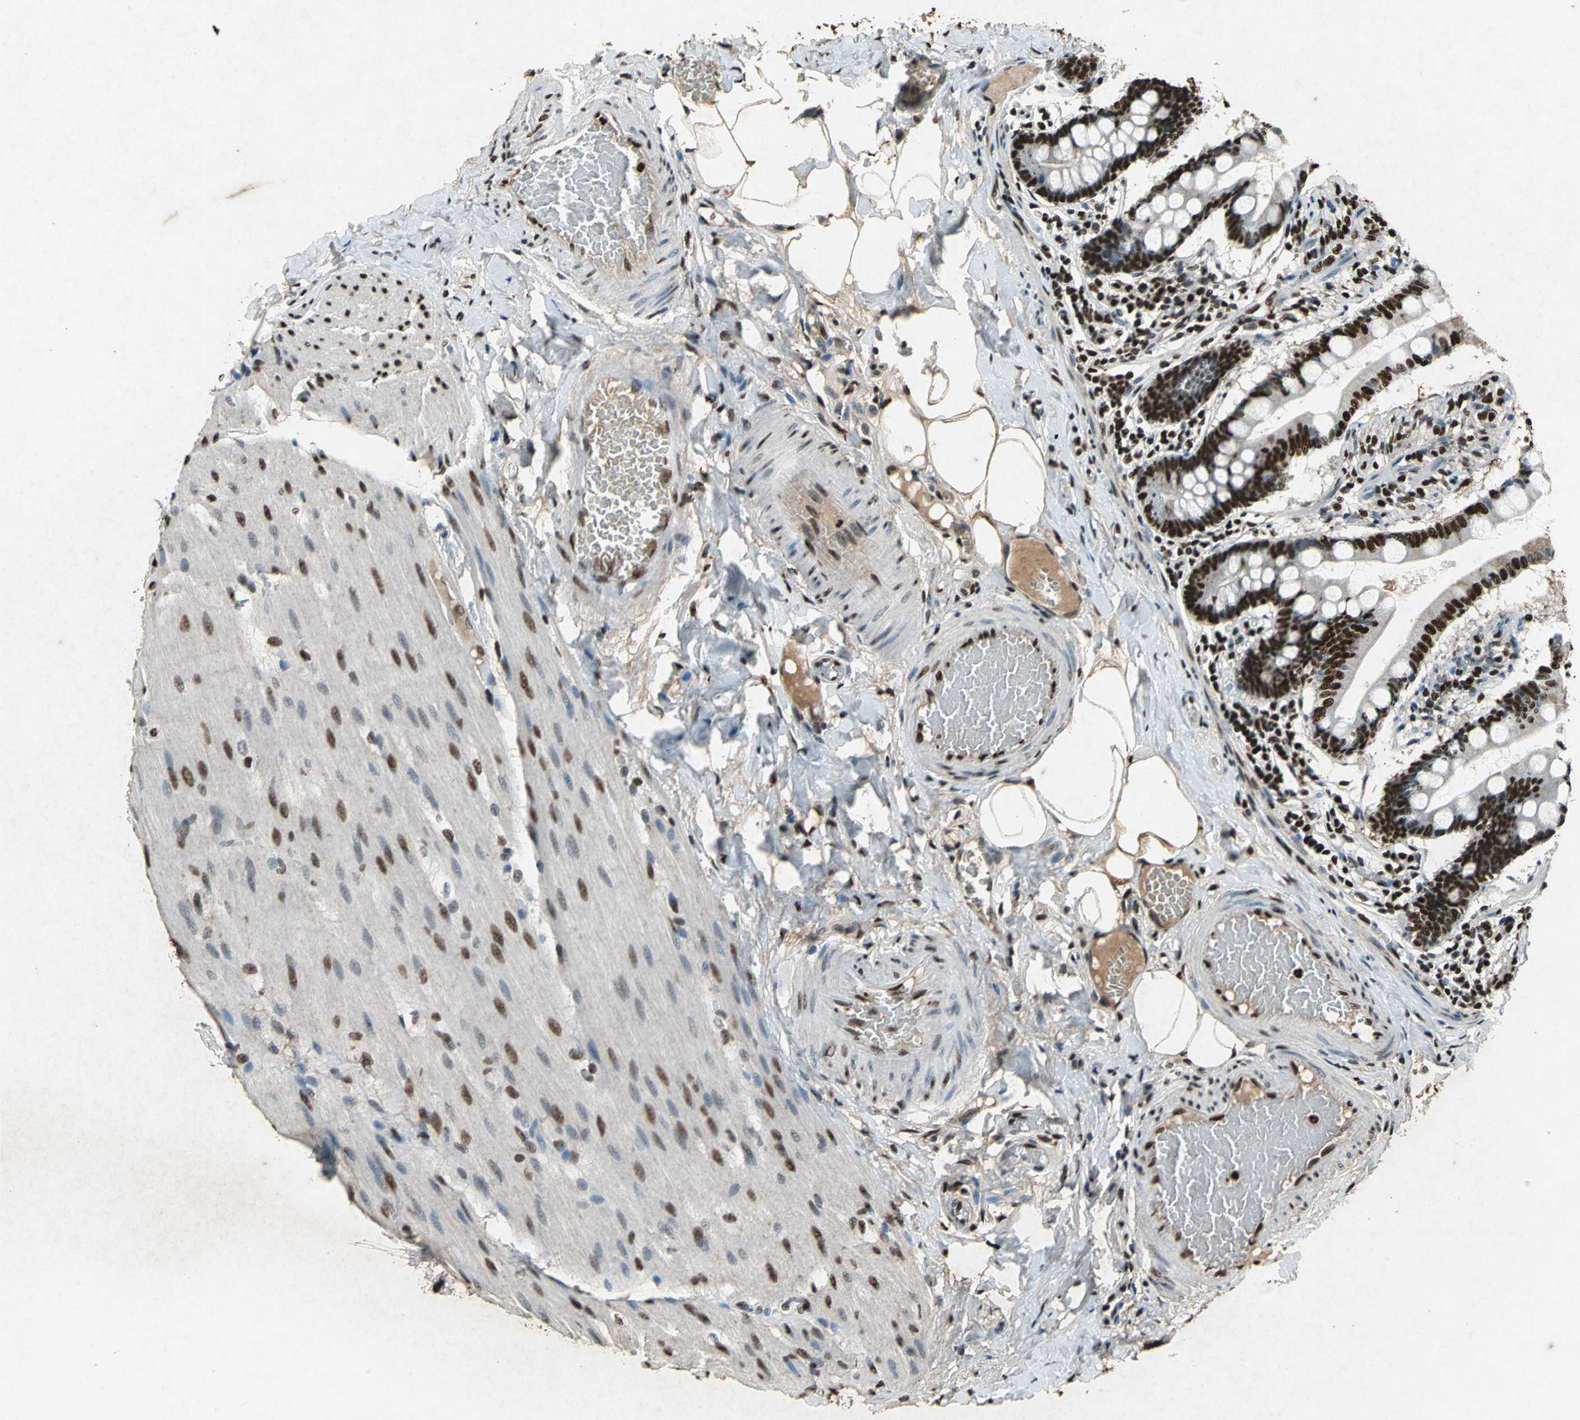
{"staining": {"intensity": "strong", "quantity": ">75%", "location": "nuclear"}, "tissue": "small intestine", "cell_type": "Glandular cells", "image_type": "normal", "snomed": [{"axis": "morphology", "description": "Normal tissue, NOS"}, {"axis": "topography", "description": "Small intestine"}], "caption": "This is a photomicrograph of IHC staining of unremarkable small intestine, which shows strong expression in the nuclear of glandular cells.", "gene": "ANP32A", "patient": {"sex": "male", "age": 41}}